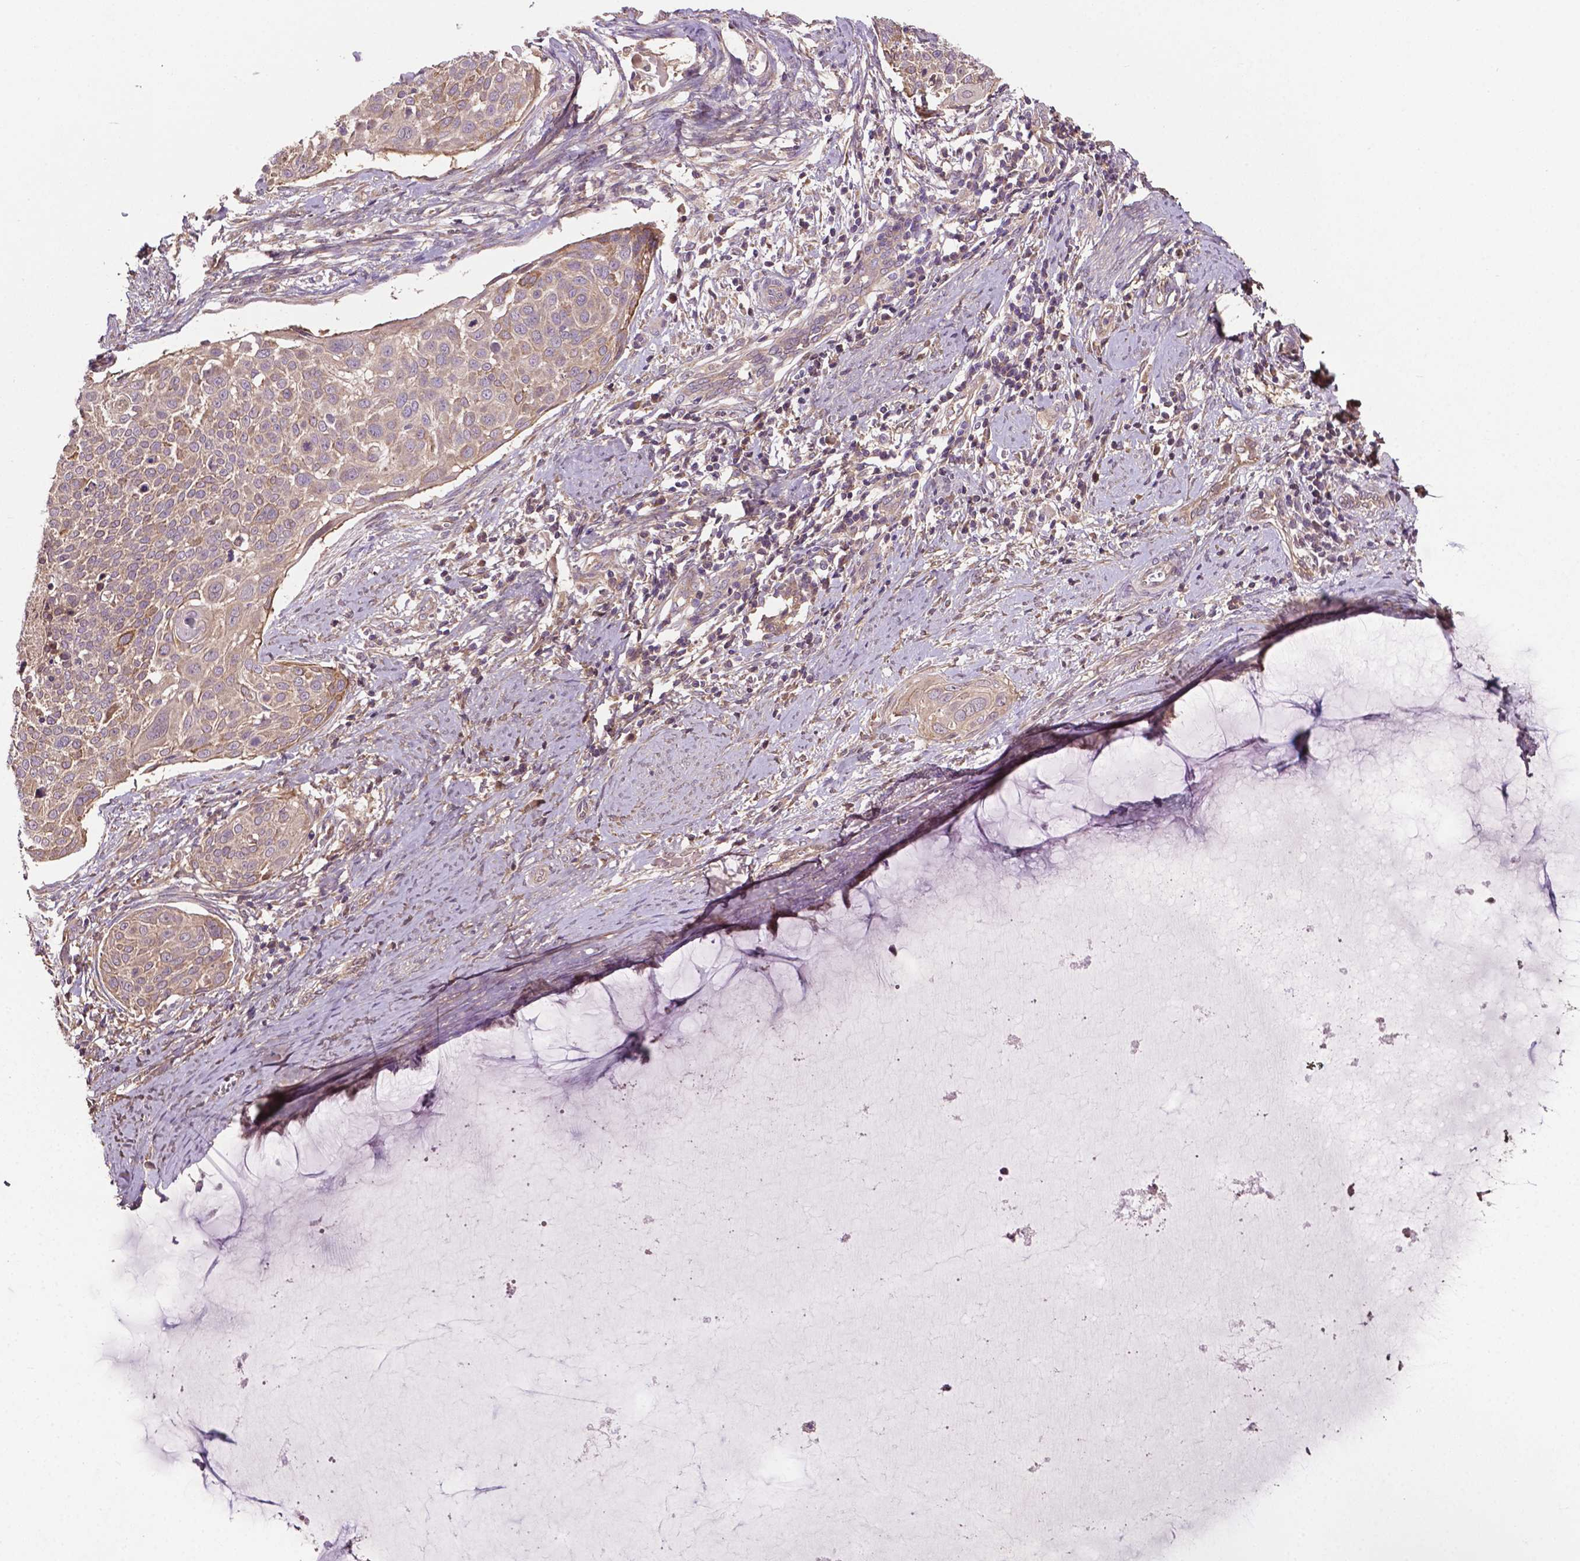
{"staining": {"intensity": "weak", "quantity": ">75%", "location": "cytoplasmic/membranous"}, "tissue": "cervical cancer", "cell_type": "Tumor cells", "image_type": "cancer", "snomed": [{"axis": "morphology", "description": "Squamous cell carcinoma, NOS"}, {"axis": "topography", "description": "Cervix"}], "caption": "Immunohistochemistry staining of cervical cancer (squamous cell carcinoma), which reveals low levels of weak cytoplasmic/membranous expression in approximately >75% of tumor cells indicating weak cytoplasmic/membranous protein expression. The staining was performed using DAB (3,3'-diaminobenzidine) (brown) for protein detection and nuclei were counterstained in hematoxylin (blue).", "gene": "GJA9", "patient": {"sex": "female", "age": 39}}